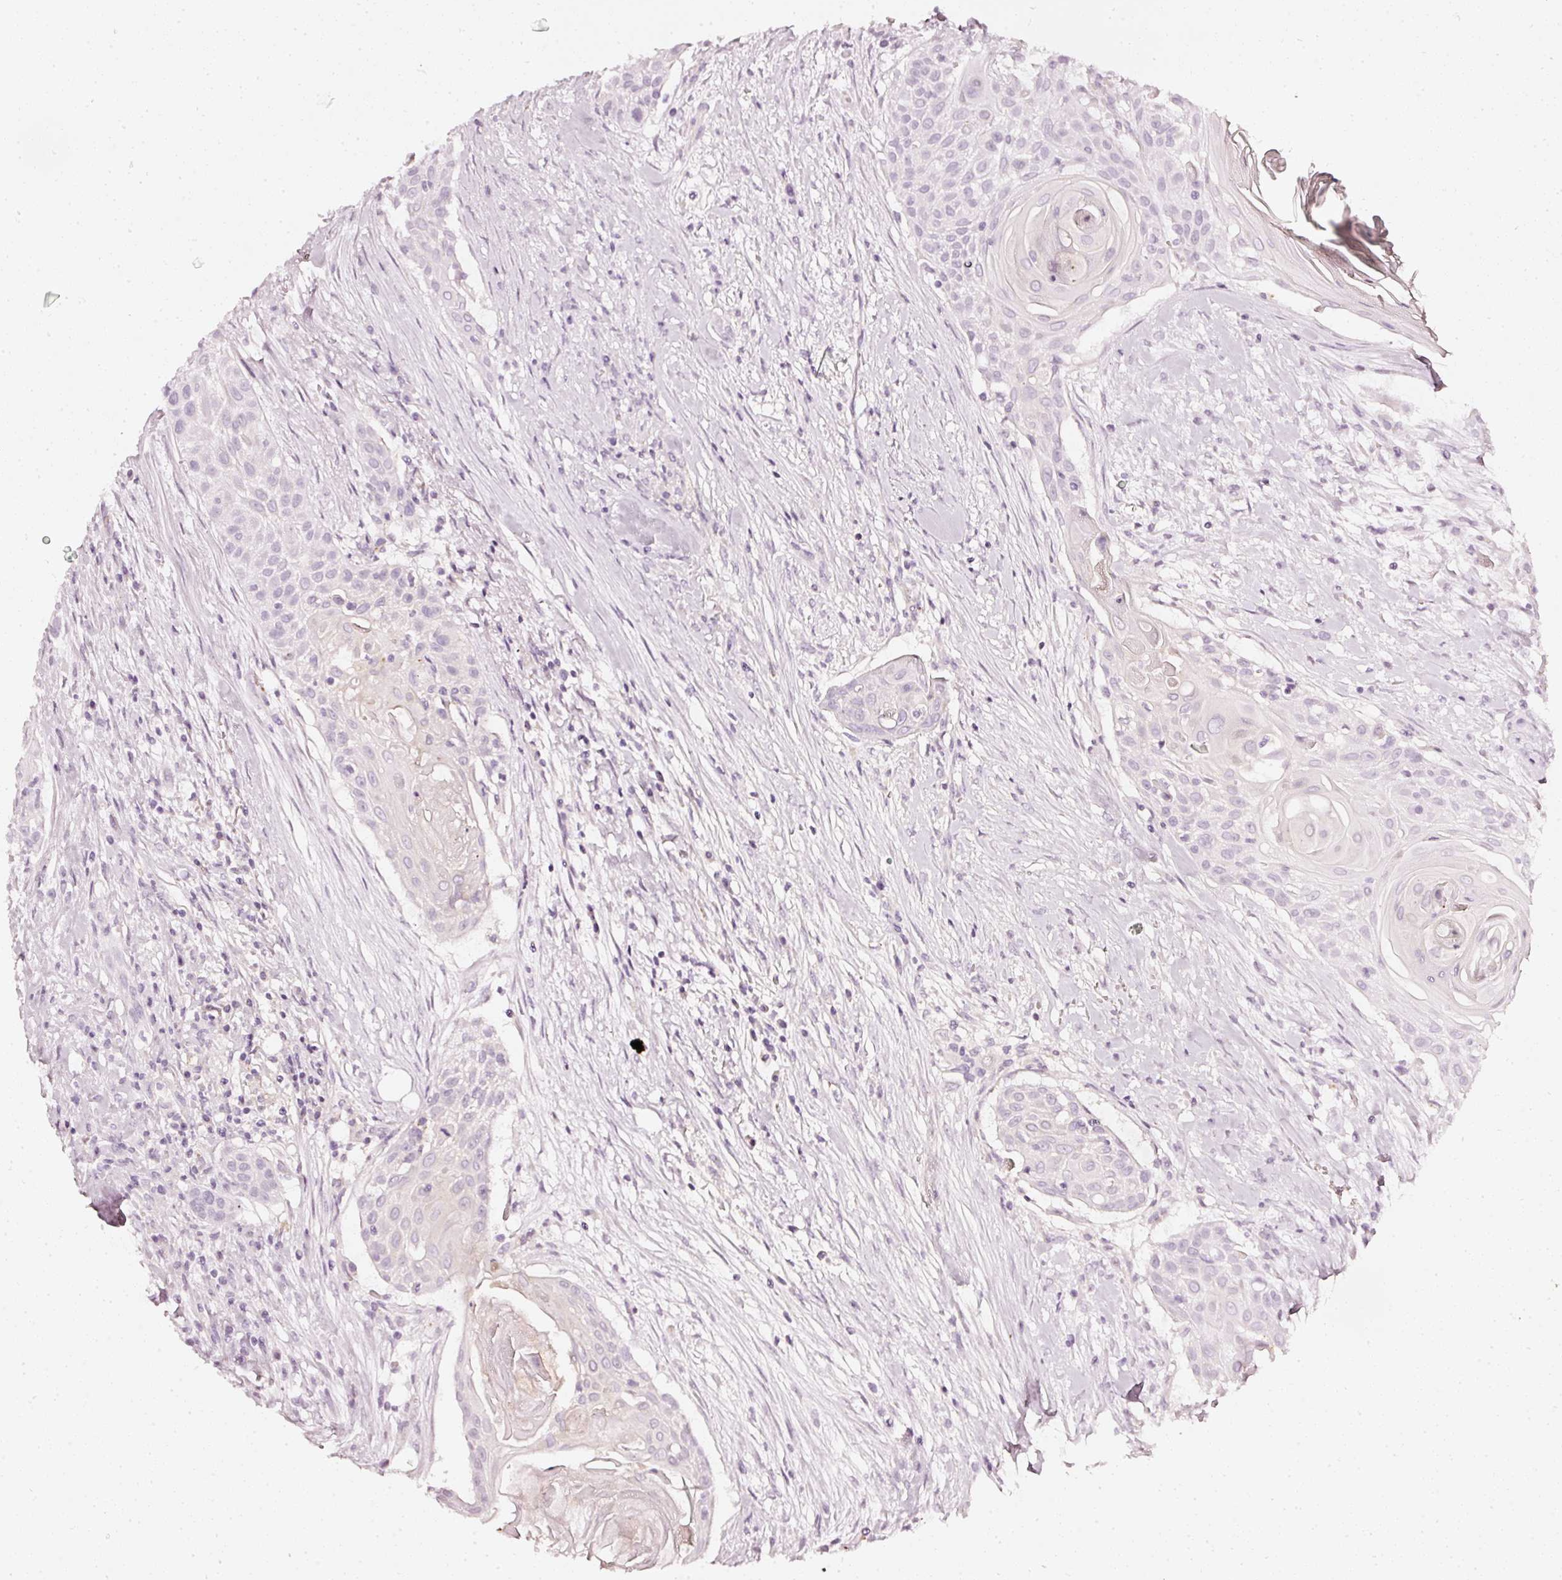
{"staining": {"intensity": "negative", "quantity": "none", "location": "none"}, "tissue": "head and neck cancer", "cell_type": "Tumor cells", "image_type": "cancer", "snomed": [{"axis": "morphology", "description": "Squamous cell carcinoma, NOS"}, {"axis": "topography", "description": "Lymph node"}, {"axis": "topography", "description": "Salivary gland"}, {"axis": "topography", "description": "Head-Neck"}], "caption": "Photomicrograph shows no protein positivity in tumor cells of squamous cell carcinoma (head and neck) tissue.", "gene": "CNP", "patient": {"sex": "female", "age": 74}}